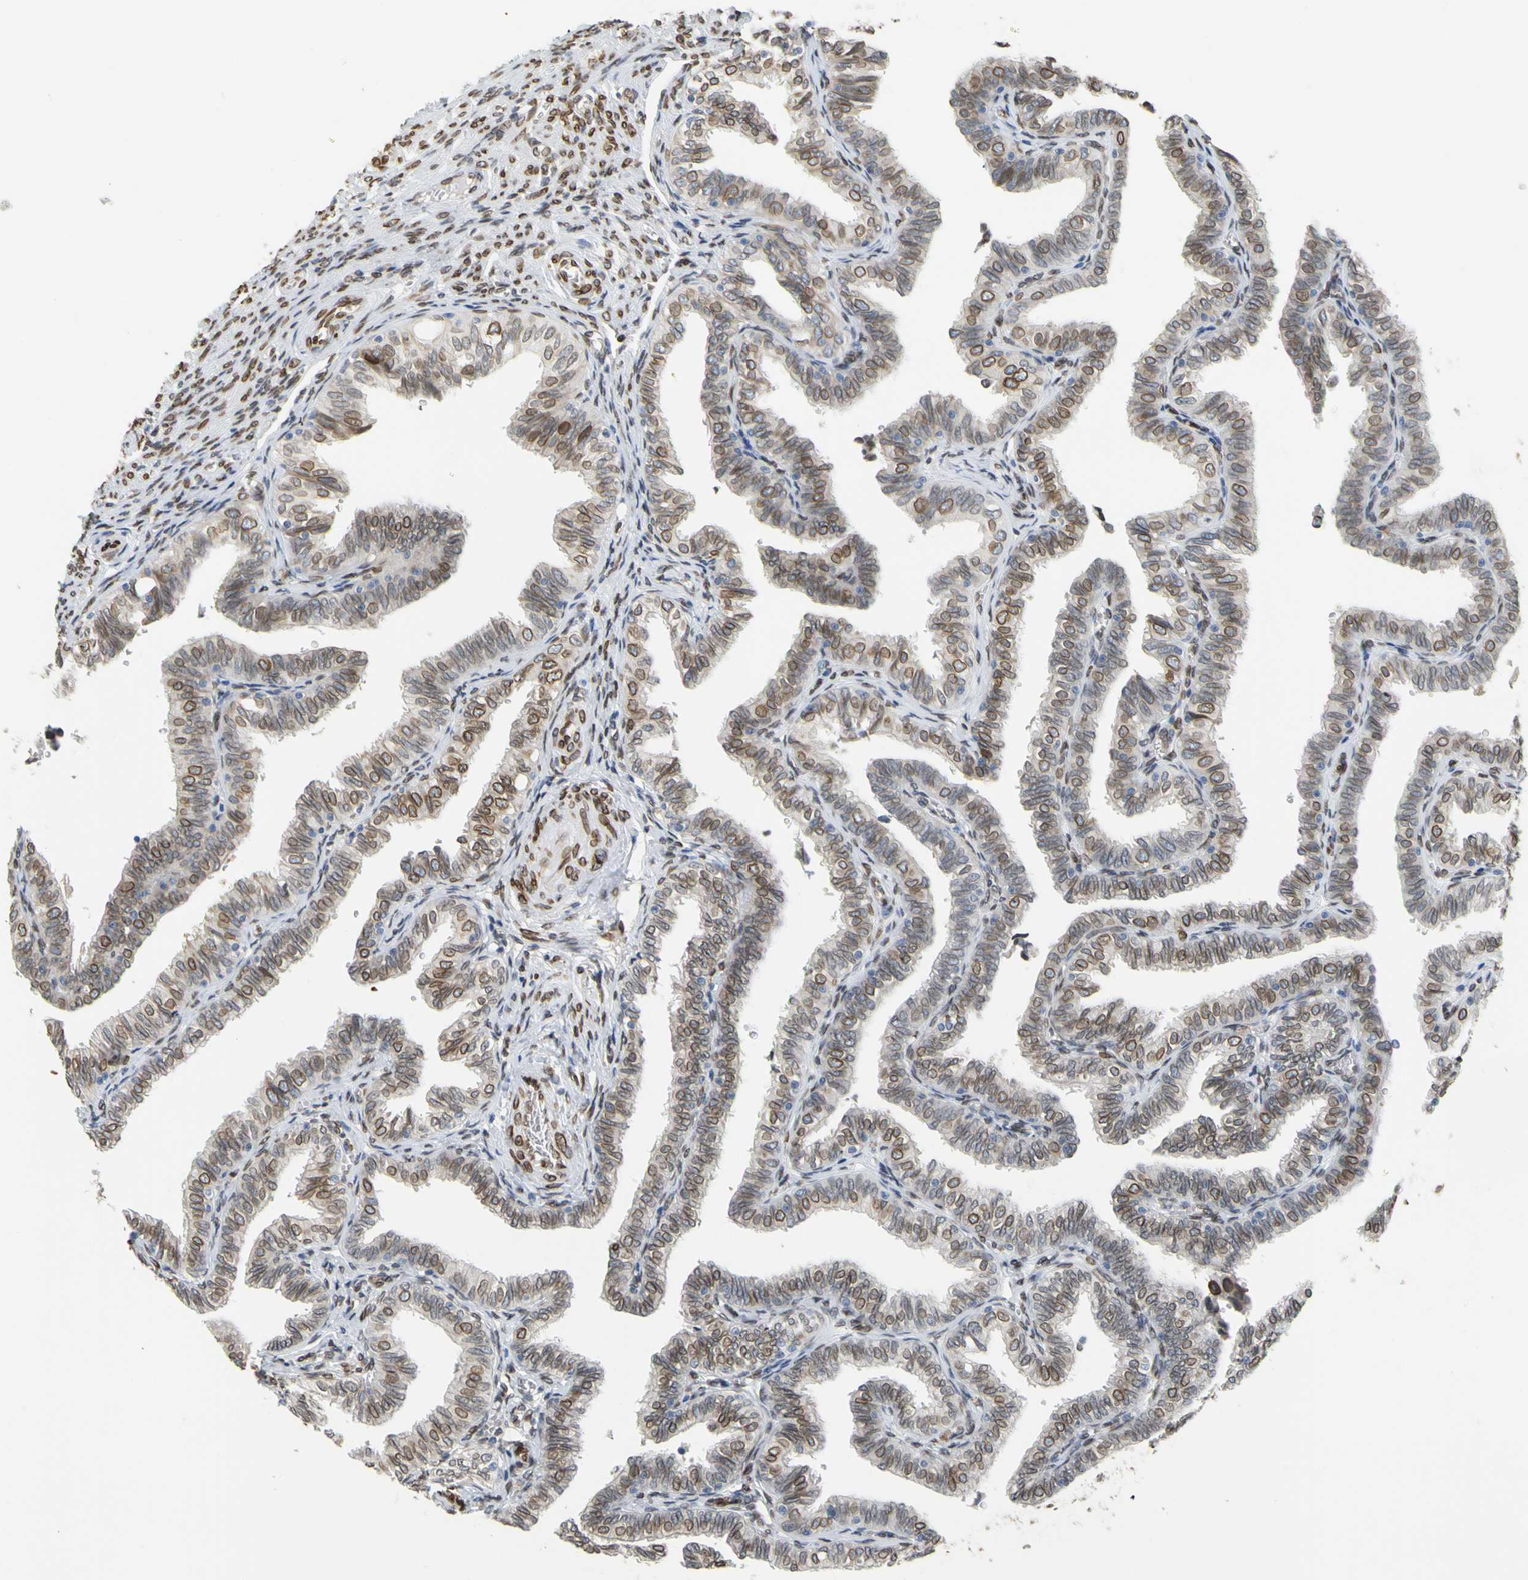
{"staining": {"intensity": "moderate", "quantity": ">75%", "location": "cytoplasmic/membranous,nuclear"}, "tissue": "fallopian tube", "cell_type": "Glandular cells", "image_type": "normal", "snomed": [{"axis": "morphology", "description": "Normal tissue, NOS"}, {"axis": "topography", "description": "Fallopian tube"}], "caption": "Immunohistochemistry (IHC) (DAB) staining of benign human fallopian tube demonstrates moderate cytoplasmic/membranous,nuclear protein positivity in approximately >75% of glandular cells. (Brightfield microscopy of DAB IHC at high magnification).", "gene": "SUN1", "patient": {"sex": "female", "age": 46}}